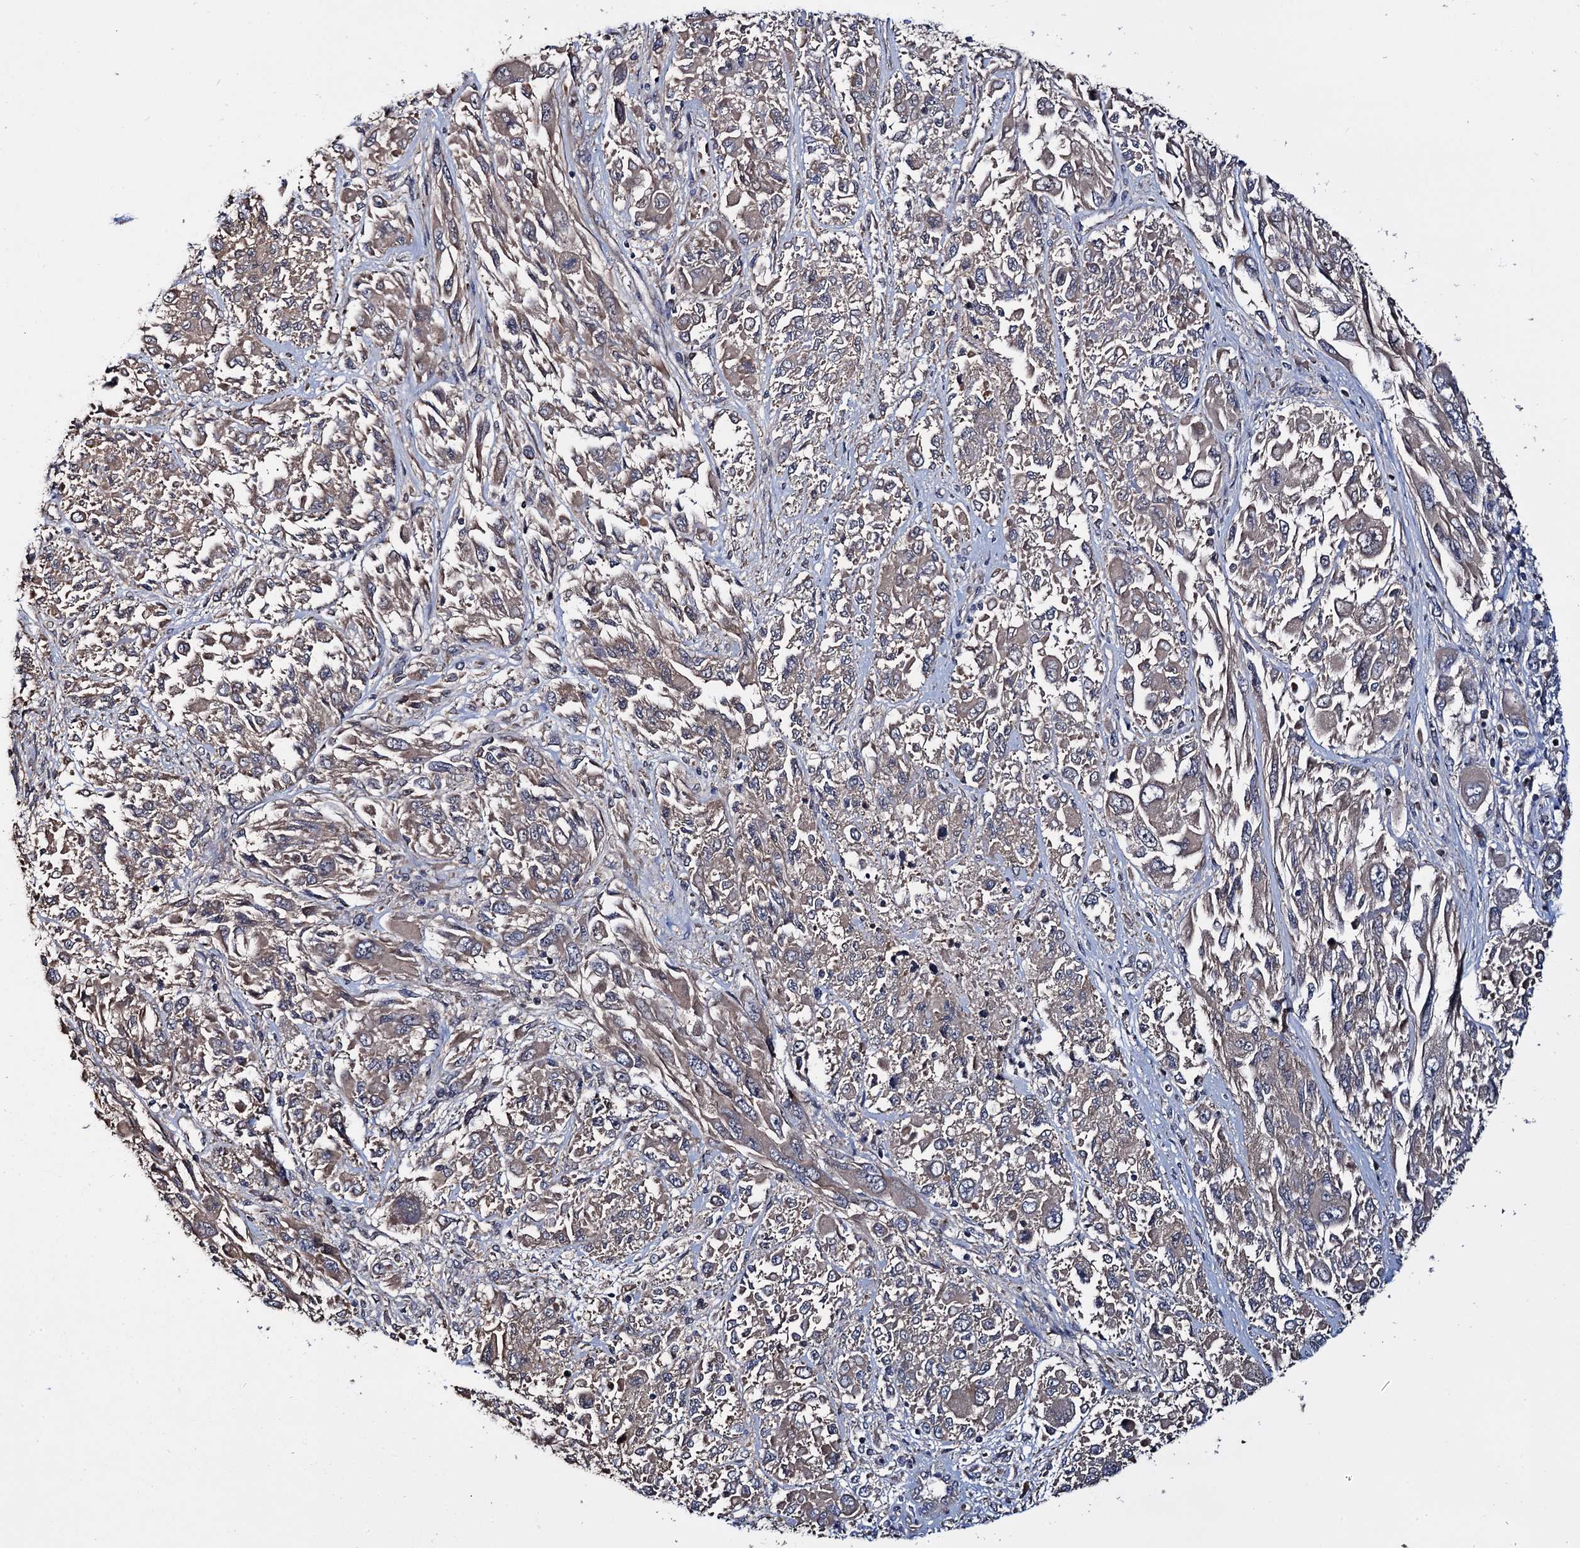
{"staining": {"intensity": "weak", "quantity": "<25%", "location": "cytoplasmic/membranous"}, "tissue": "melanoma", "cell_type": "Tumor cells", "image_type": "cancer", "snomed": [{"axis": "morphology", "description": "Malignant melanoma, NOS"}, {"axis": "topography", "description": "Skin"}], "caption": "Tumor cells show no significant protein positivity in malignant melanoma.", "gene": "CEP192", "patient": {"sex": "female", "age": 91}}